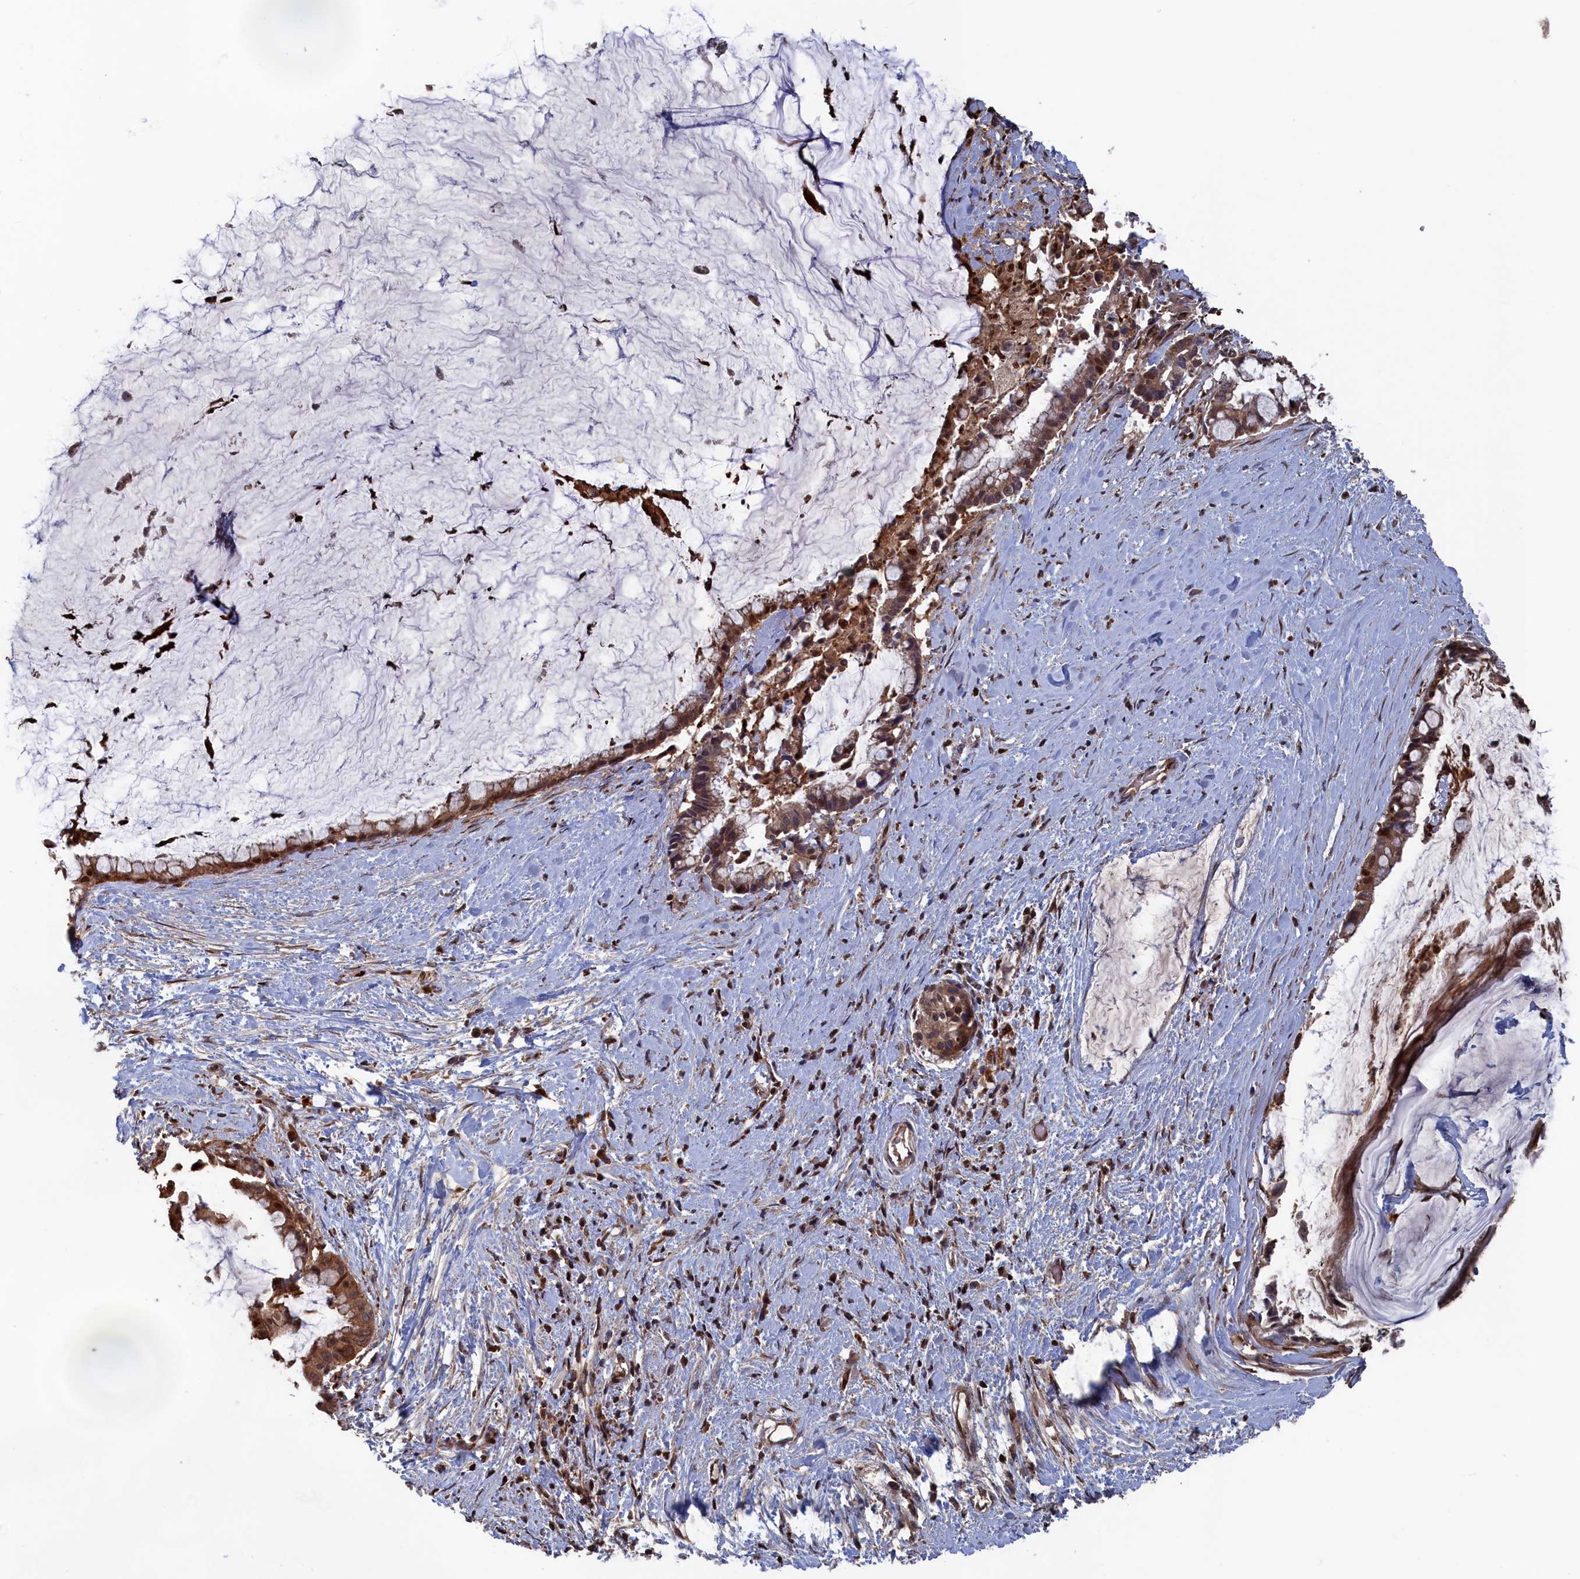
{"staining": {"intensity": "moderate", "quantity": ">75%", "location": "cytoplasmic/membranous,nuclear"}, "tissue": "pancreatic cancer", "cell_type": "Tumor cells", "image_type": "cancer", "snomed": [{"axis": "morphology", "description": "Adenocarcinoma, NOS"}, {"axis": "topography", "description": "Pancreas"}], "caption": "The image reveals a brown stain indicating the presence of a protein in the cytoplasmic/membranous and nuclear of tumor cells in pancreatic cancer. The staining was performed using DAB, with brown indicating positive protein expression. Nuclei are stained blue with hematoxylin.", "gene": "PLA2G15", "patient": {"sex": "male", "age": 41}}